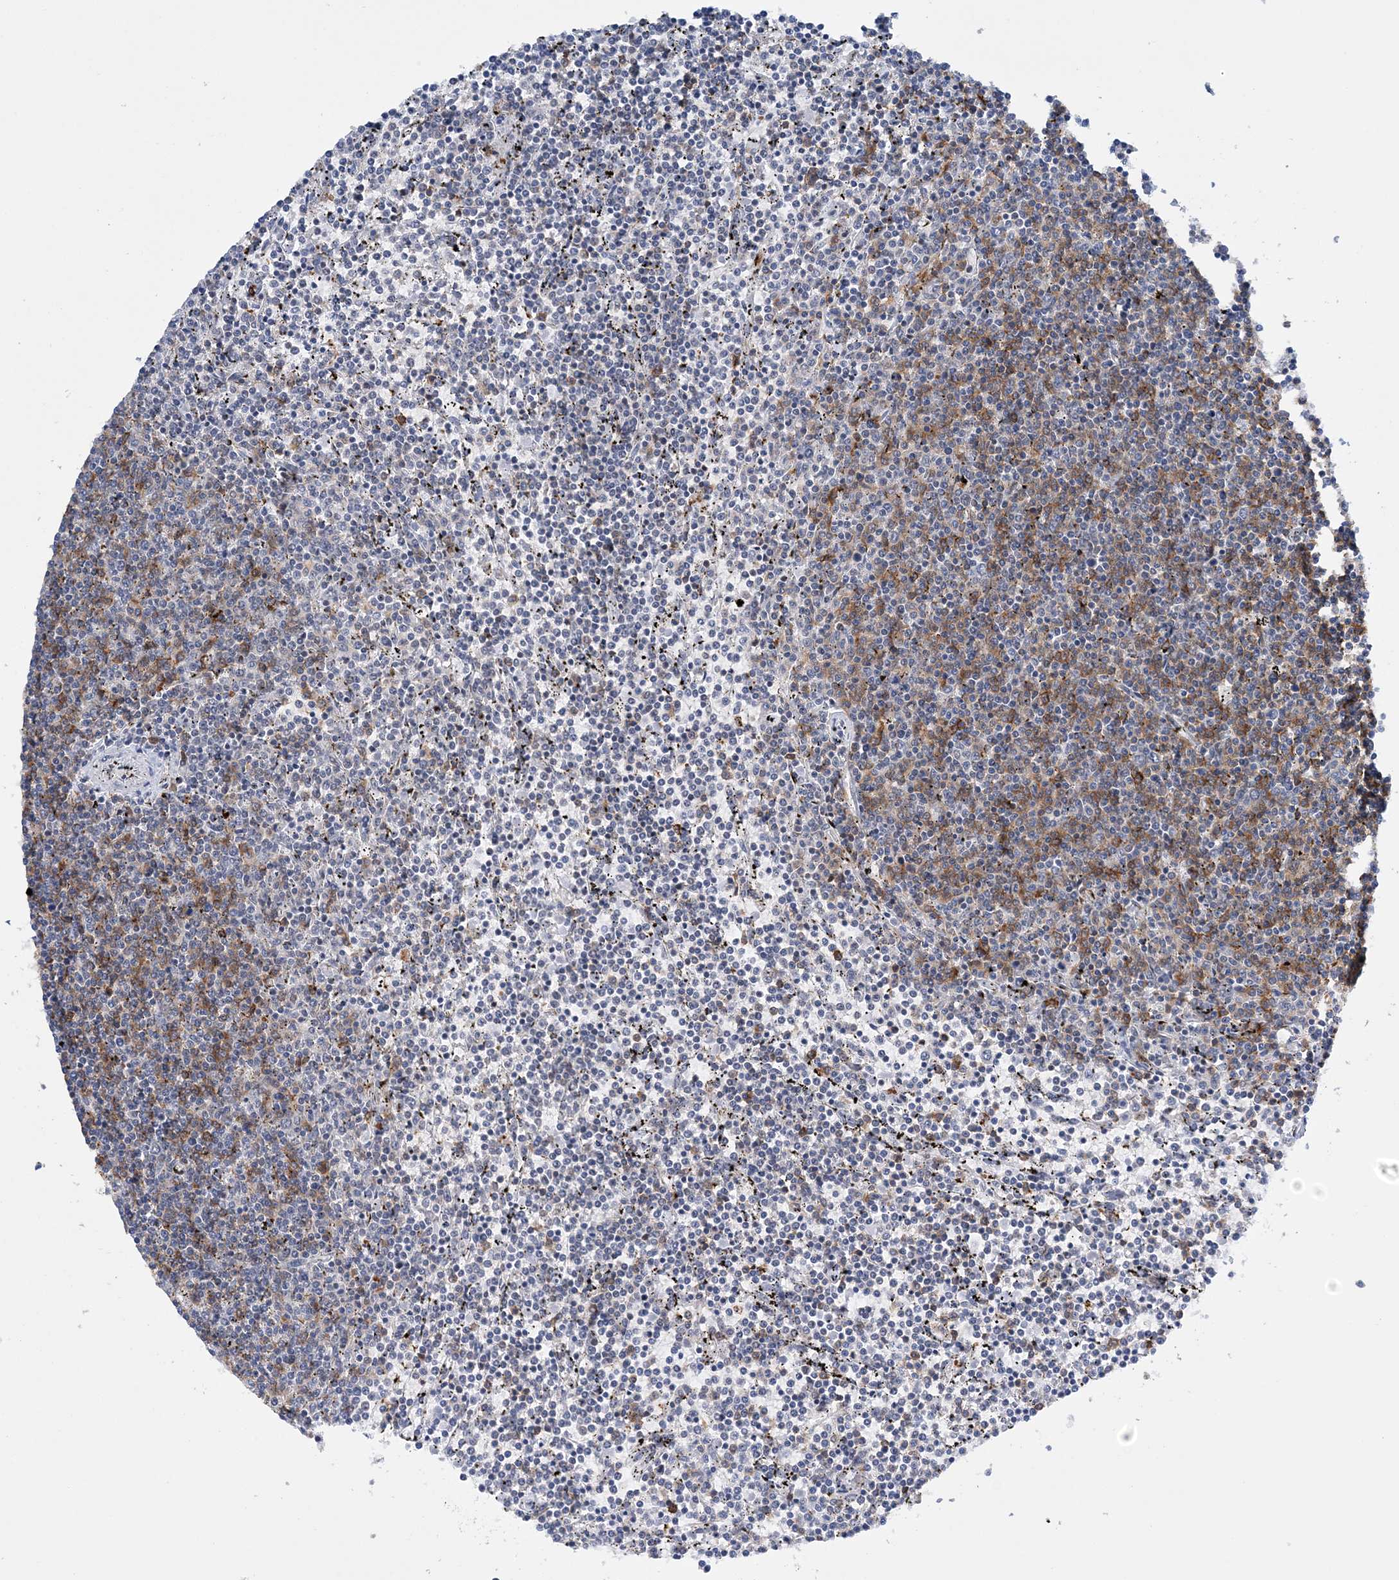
{"staining": {"intensity": "moderate", "quantity": "<25%", "location": "cytoplasmic/membranous"}, "tissue": "lymphoma", "cell_type": "Tumor cells", "image_type": "cancer", "snomed": [{"axis": "morphology", "description": "Malignant lymphoma, non-Hodgkin's type, Low grade"}, {"axis": "topography", "description": "Spleen"}], "caption": "This is an image of immunohistochemistry (IHC) staining of low-grade malignant lymphoma, non-Hodgkin's type, which shows moderate positivity in the cytoplasmic/membranous of tumor cells.", "gene": "PRMT9", "patient": {"sex": "female", "age": 50}}